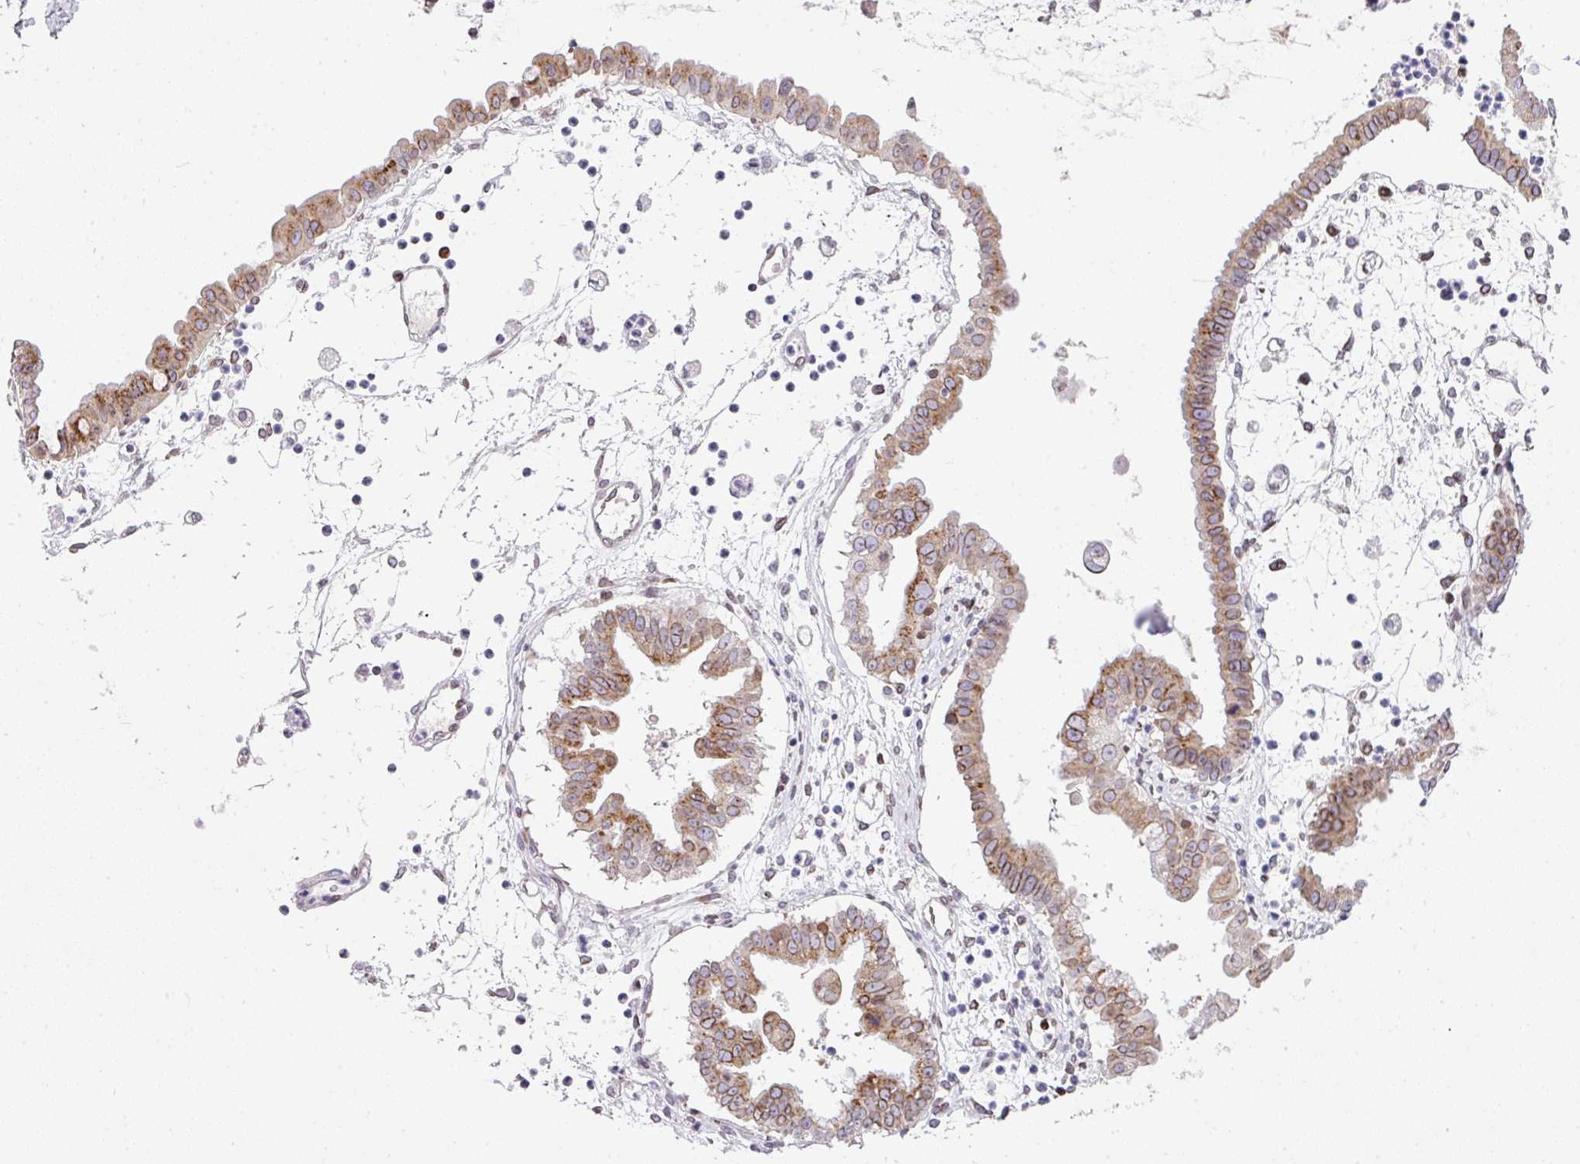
{"staining": {"intensity": "moderate", "quantity": ">75%", "location": "cytoplasmic/membranous,nuclear"}, "tissue": "ovarian cancer", "cell_type": "Tumor cells", "image_type": "cancer", "snomed": [{"axis": "morphology", "description": "Cystadenocarcinoma, mucinous, NOS"}, {"axis": "topography", "description": "Ovary"}], "caption": "DAB immunohistochemical staining of human ovarian cancer displays moderate cytoplasmic/membranous and nuclear protein positivity in about >75% of tumor cells.", "gene": "PLK1", "patient": {"sex": "female", "age": 61}}